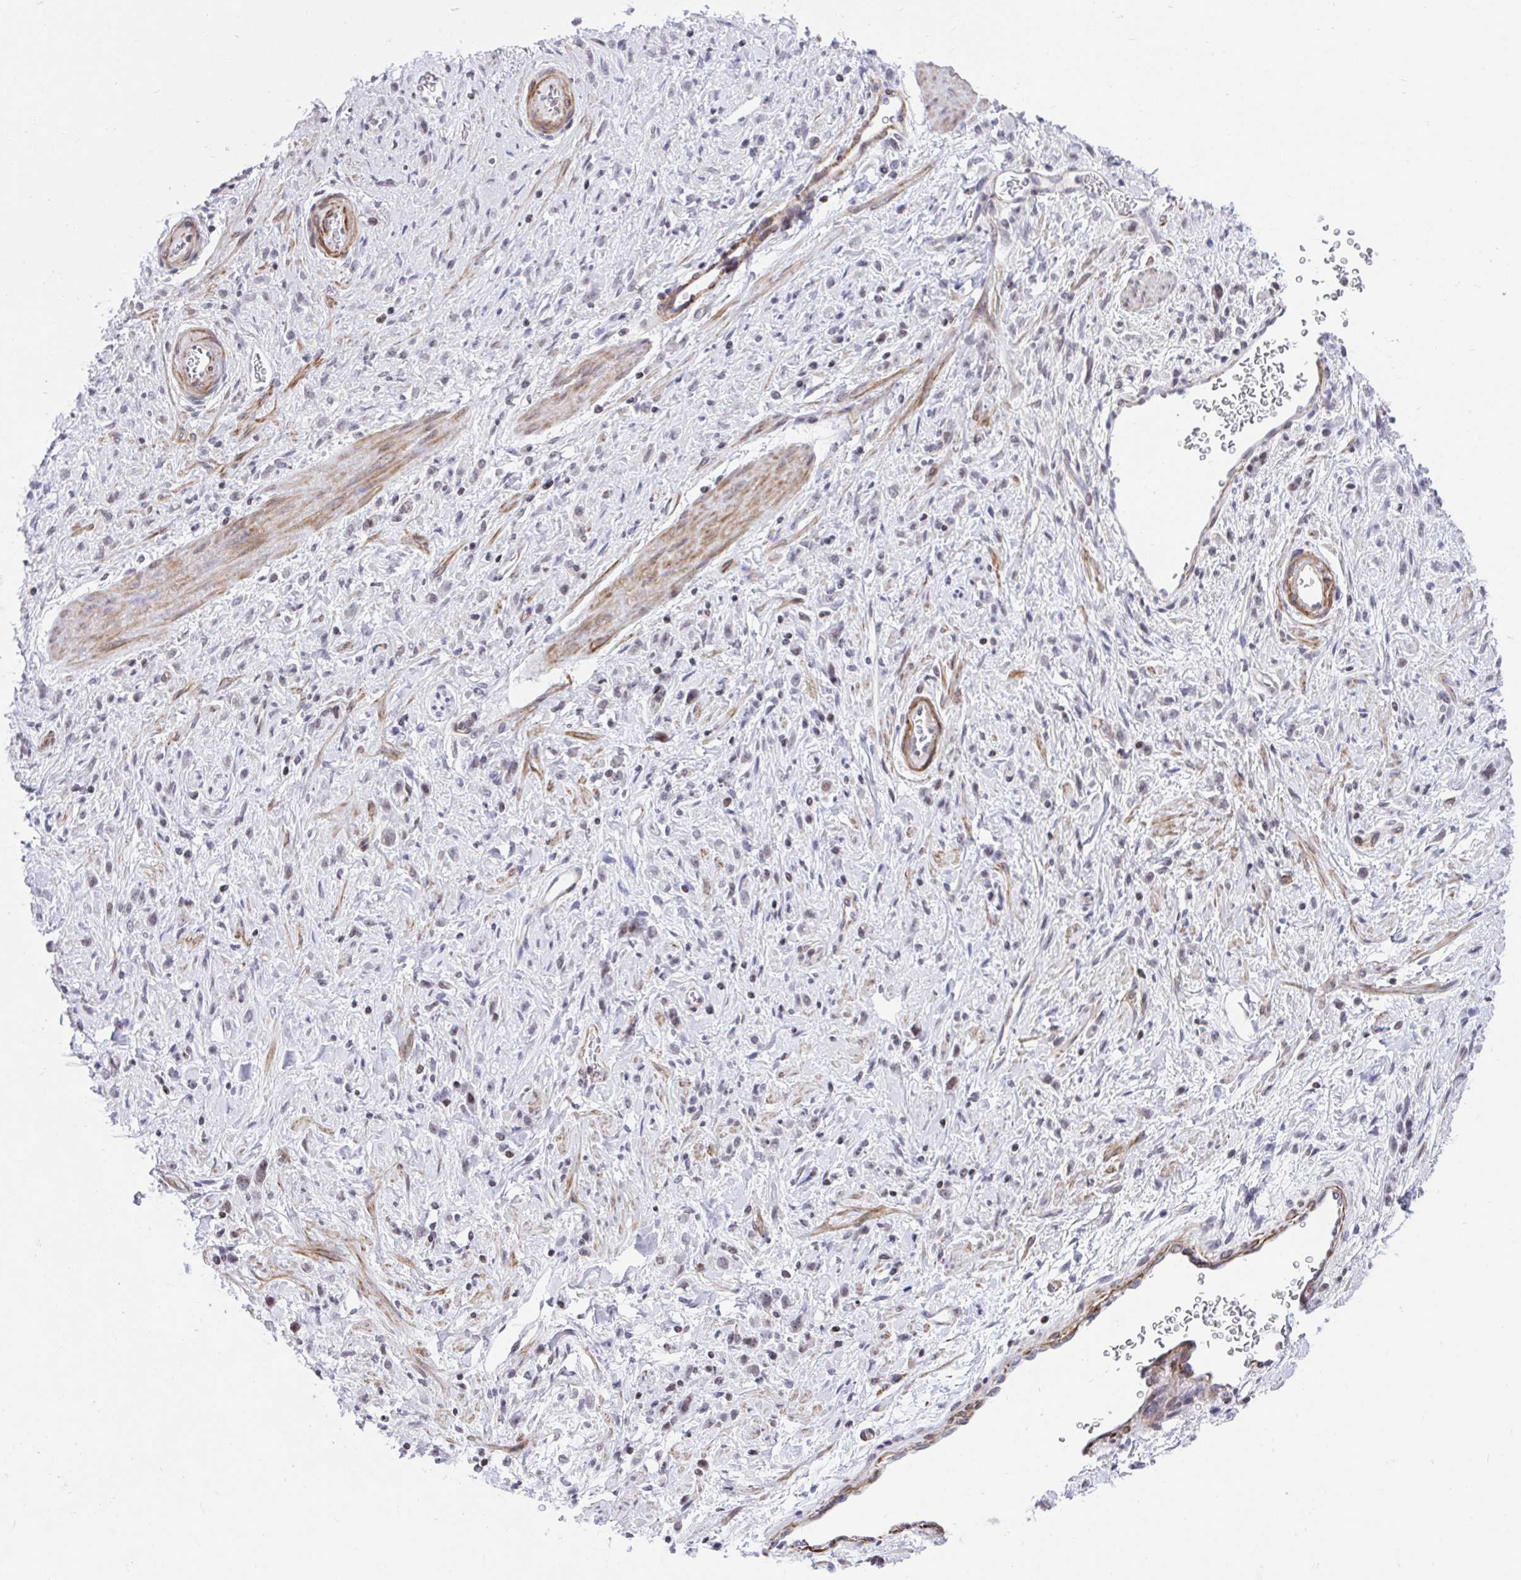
{"staining": {"intensity": "negative", "quantity": "none", "location": "none"}, "tissue": "stomach cancer", "cell_type": "Tumor cells", "image_type": "cancer", "snomed": [{"axis": "morphology", "description": "Adenocarcinoma, NOS"}, {"axis": "topography", "description": "Stomach"}], "caption": "Immunohistochemistry (IHC) of human adenocarcinoma (stomach) demonstrates no staining in tumor cells.", "gene": "KCNN4", "patient": {"sex": "female", "age": 60}}